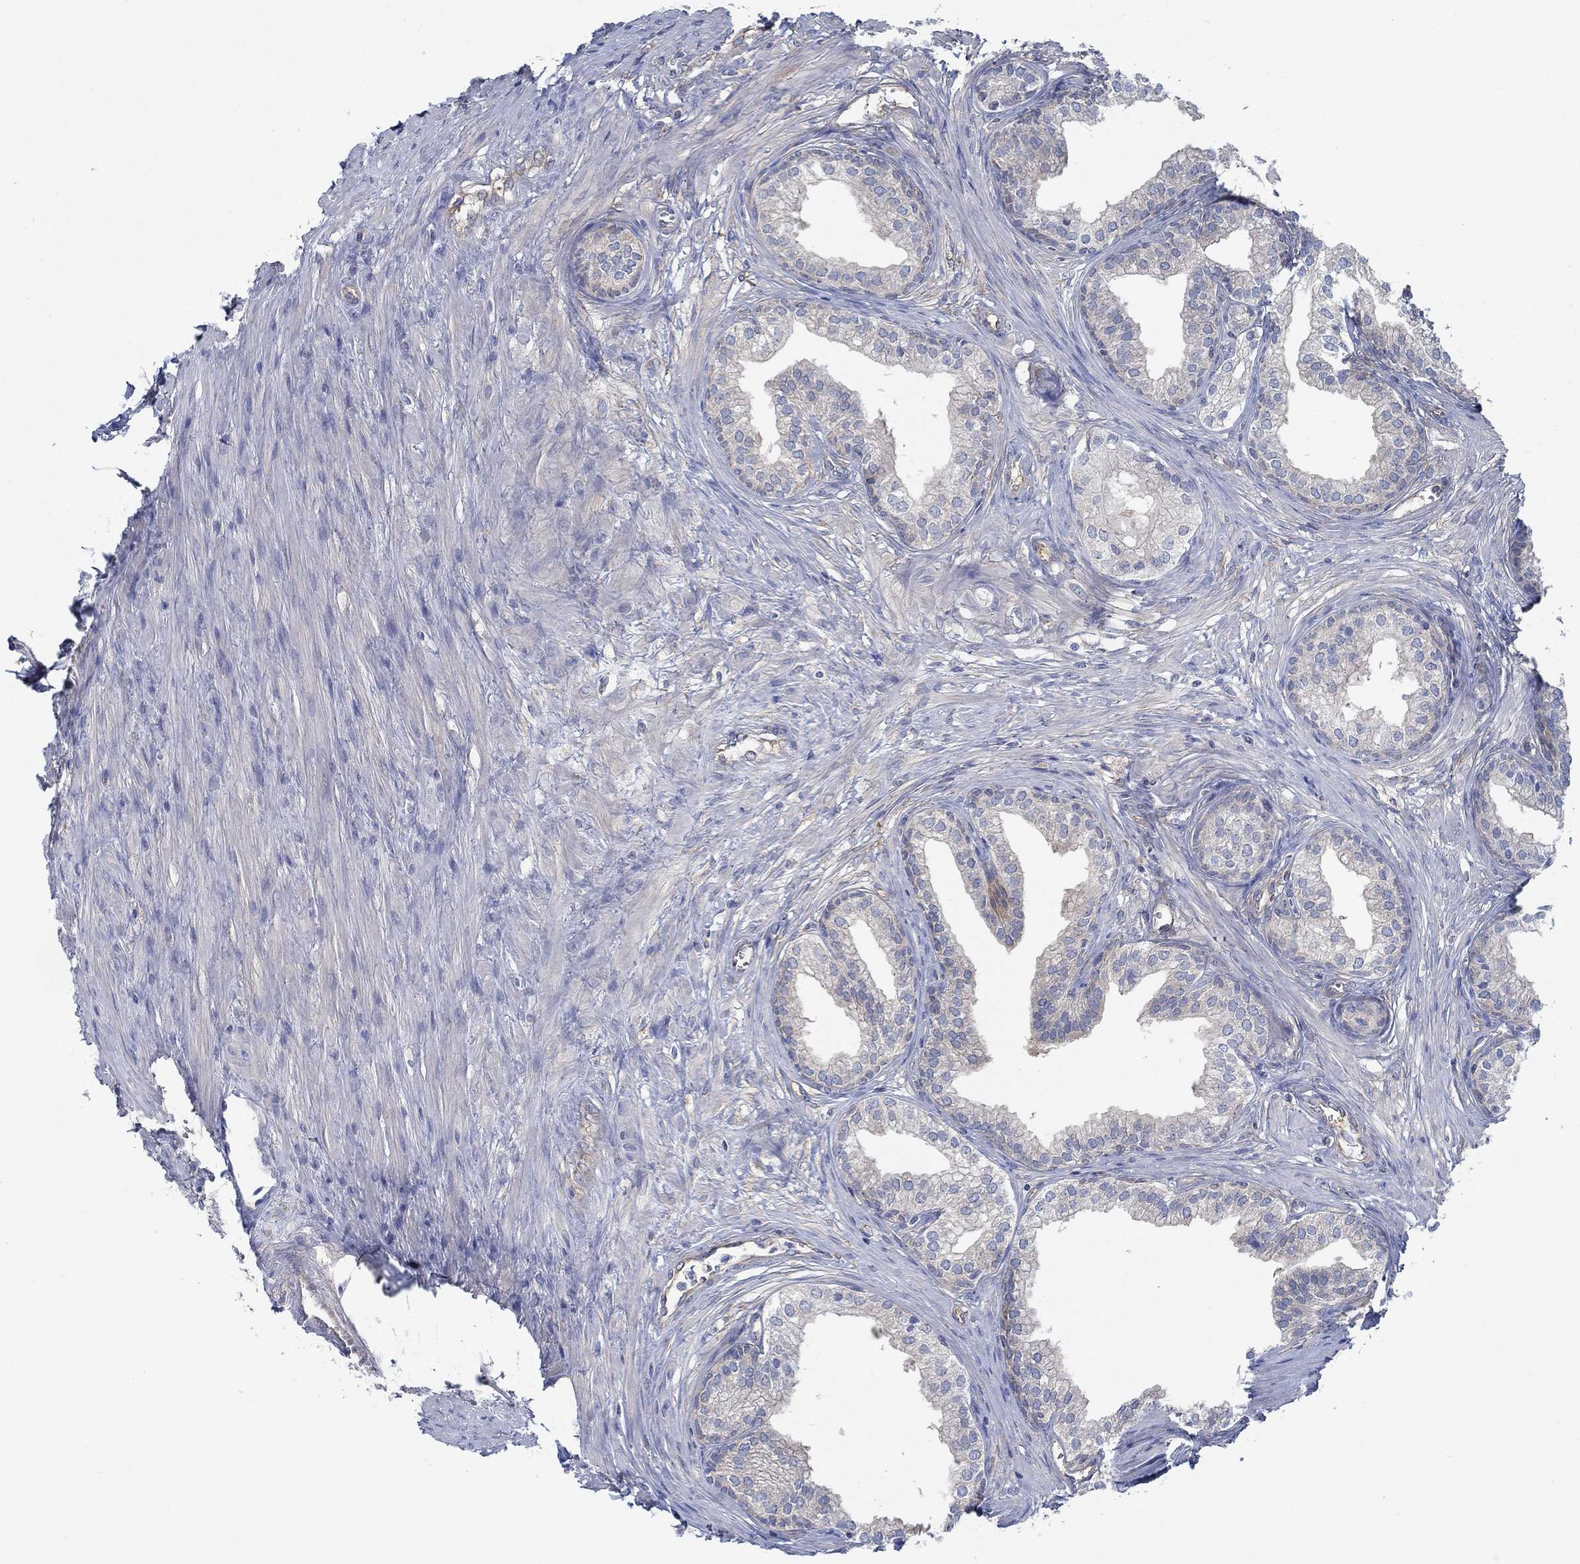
{"staining": {"intensity": "negative", "quantity": "none", "location": "none"}, "tissue": "prostate", "cell_type": "Glandular cells", "image_type": "normal", "snomed": [{"axis": "morphology", "description": "Normal tissue, NOS"}, {"axis": "topography", "description": "Prostate"}], "caption": "High power microscopy image of an immunohistochemistry (IHC) histopathology image of normal prostate, revealing no significant expression in glandular cells.", "gene": "SPAG9", "patient": {"sex": "male", "age": 65}}